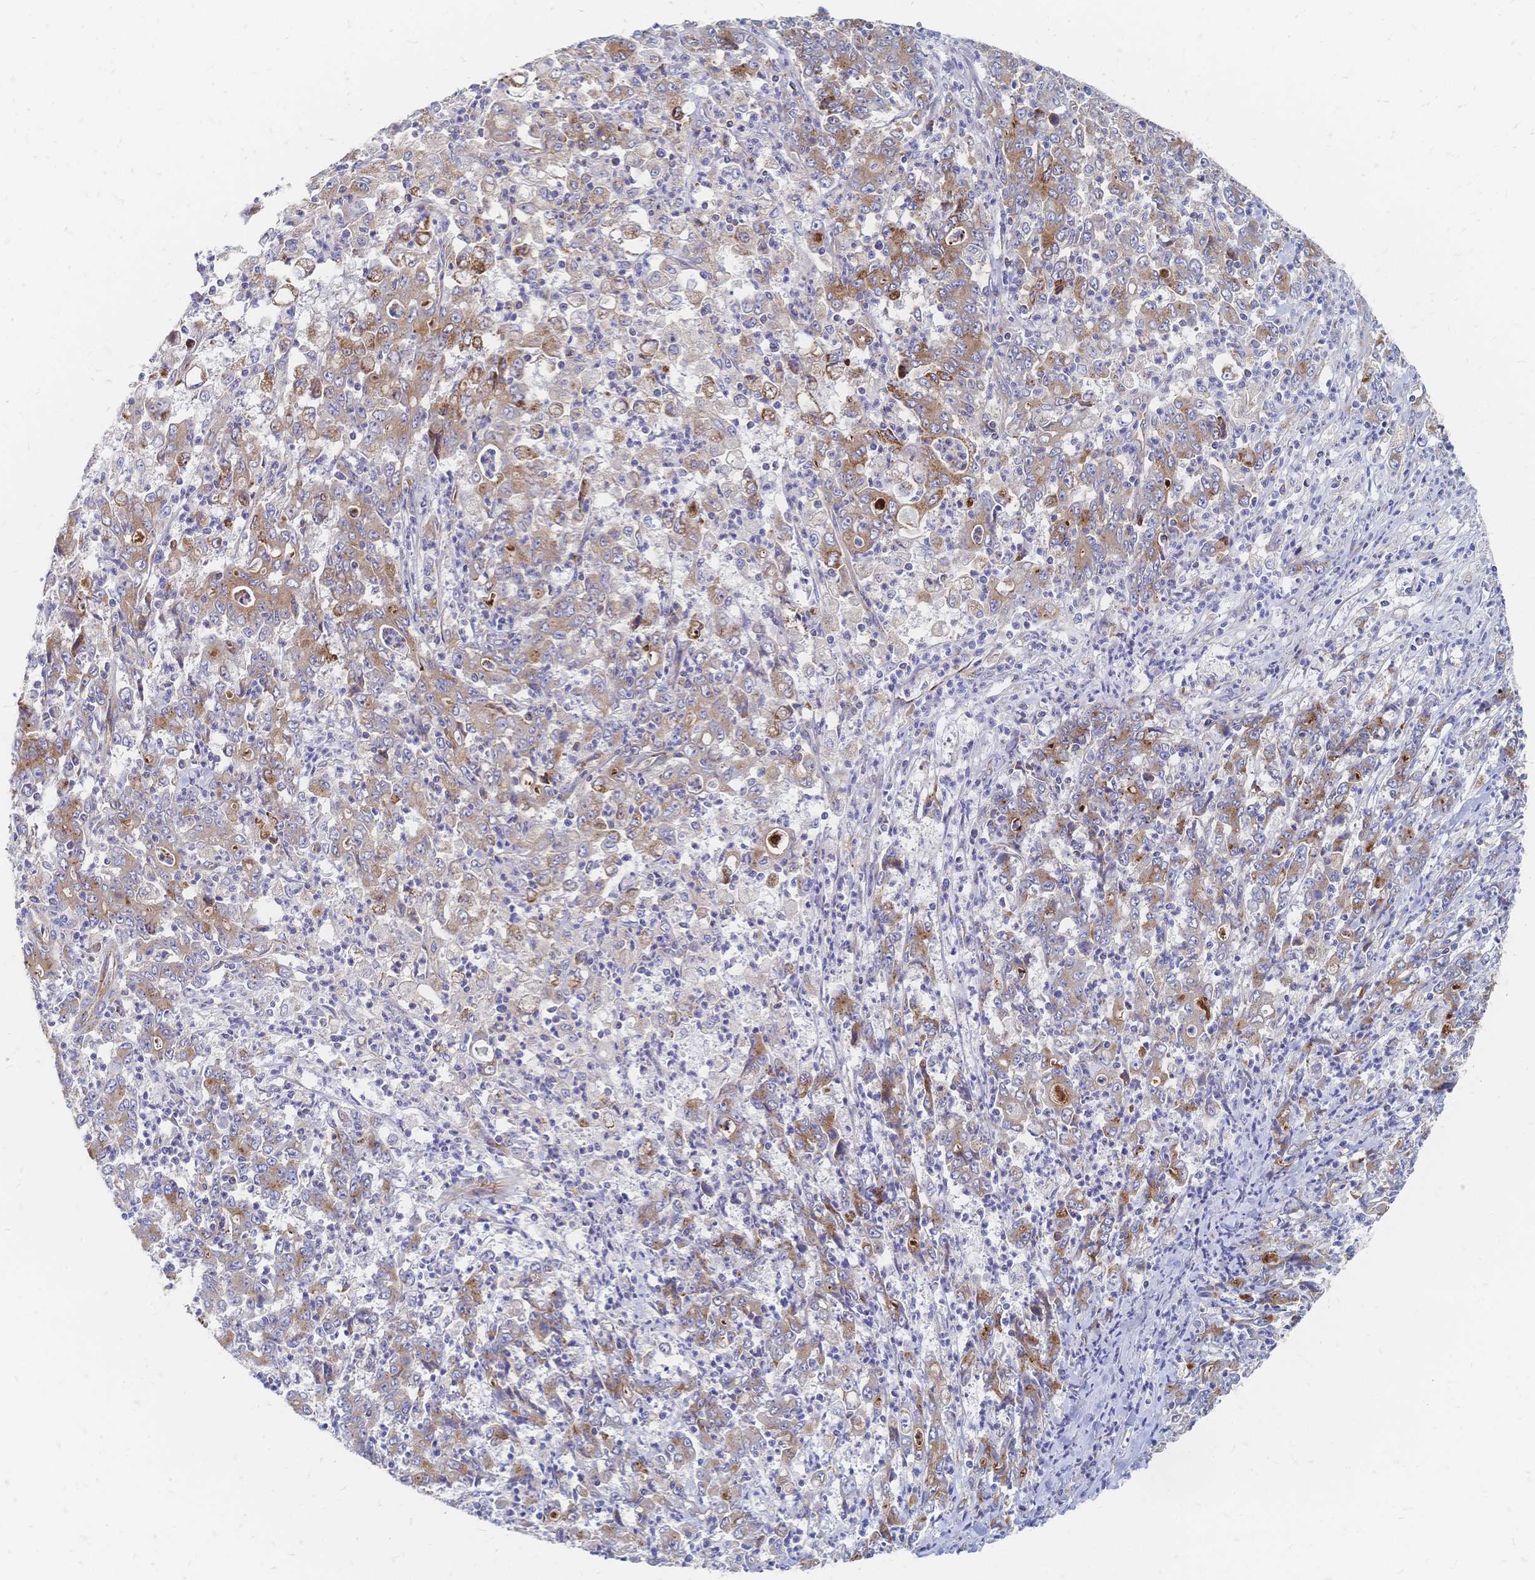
{"staining": {"intensity": "weak", "quantity": ">75%", "location": "cytoplasmic/membranous"}, "tissue": "stomach cancer", "cell_type": "Tumor cells", "image_type": "cancer", "snomed": [{"axis": "morphology", "description": "Adenocarcinoma, NOS"}, {"axis": "topography", "description": "Stomach, lower"}], "caption": "High-magnification brightfield microscopy of adenocarcinoma (stomach) stained with DAB (3,3'-diaminobenzidine) (brown) and counterstained with hematoxylin (blue). tumor cells exhibit weak cytoplasmic/membranous positivity is identified in about>75% of cells.", "gene": "SORBS1", "patient": {"sex": "female", "age": 71}}